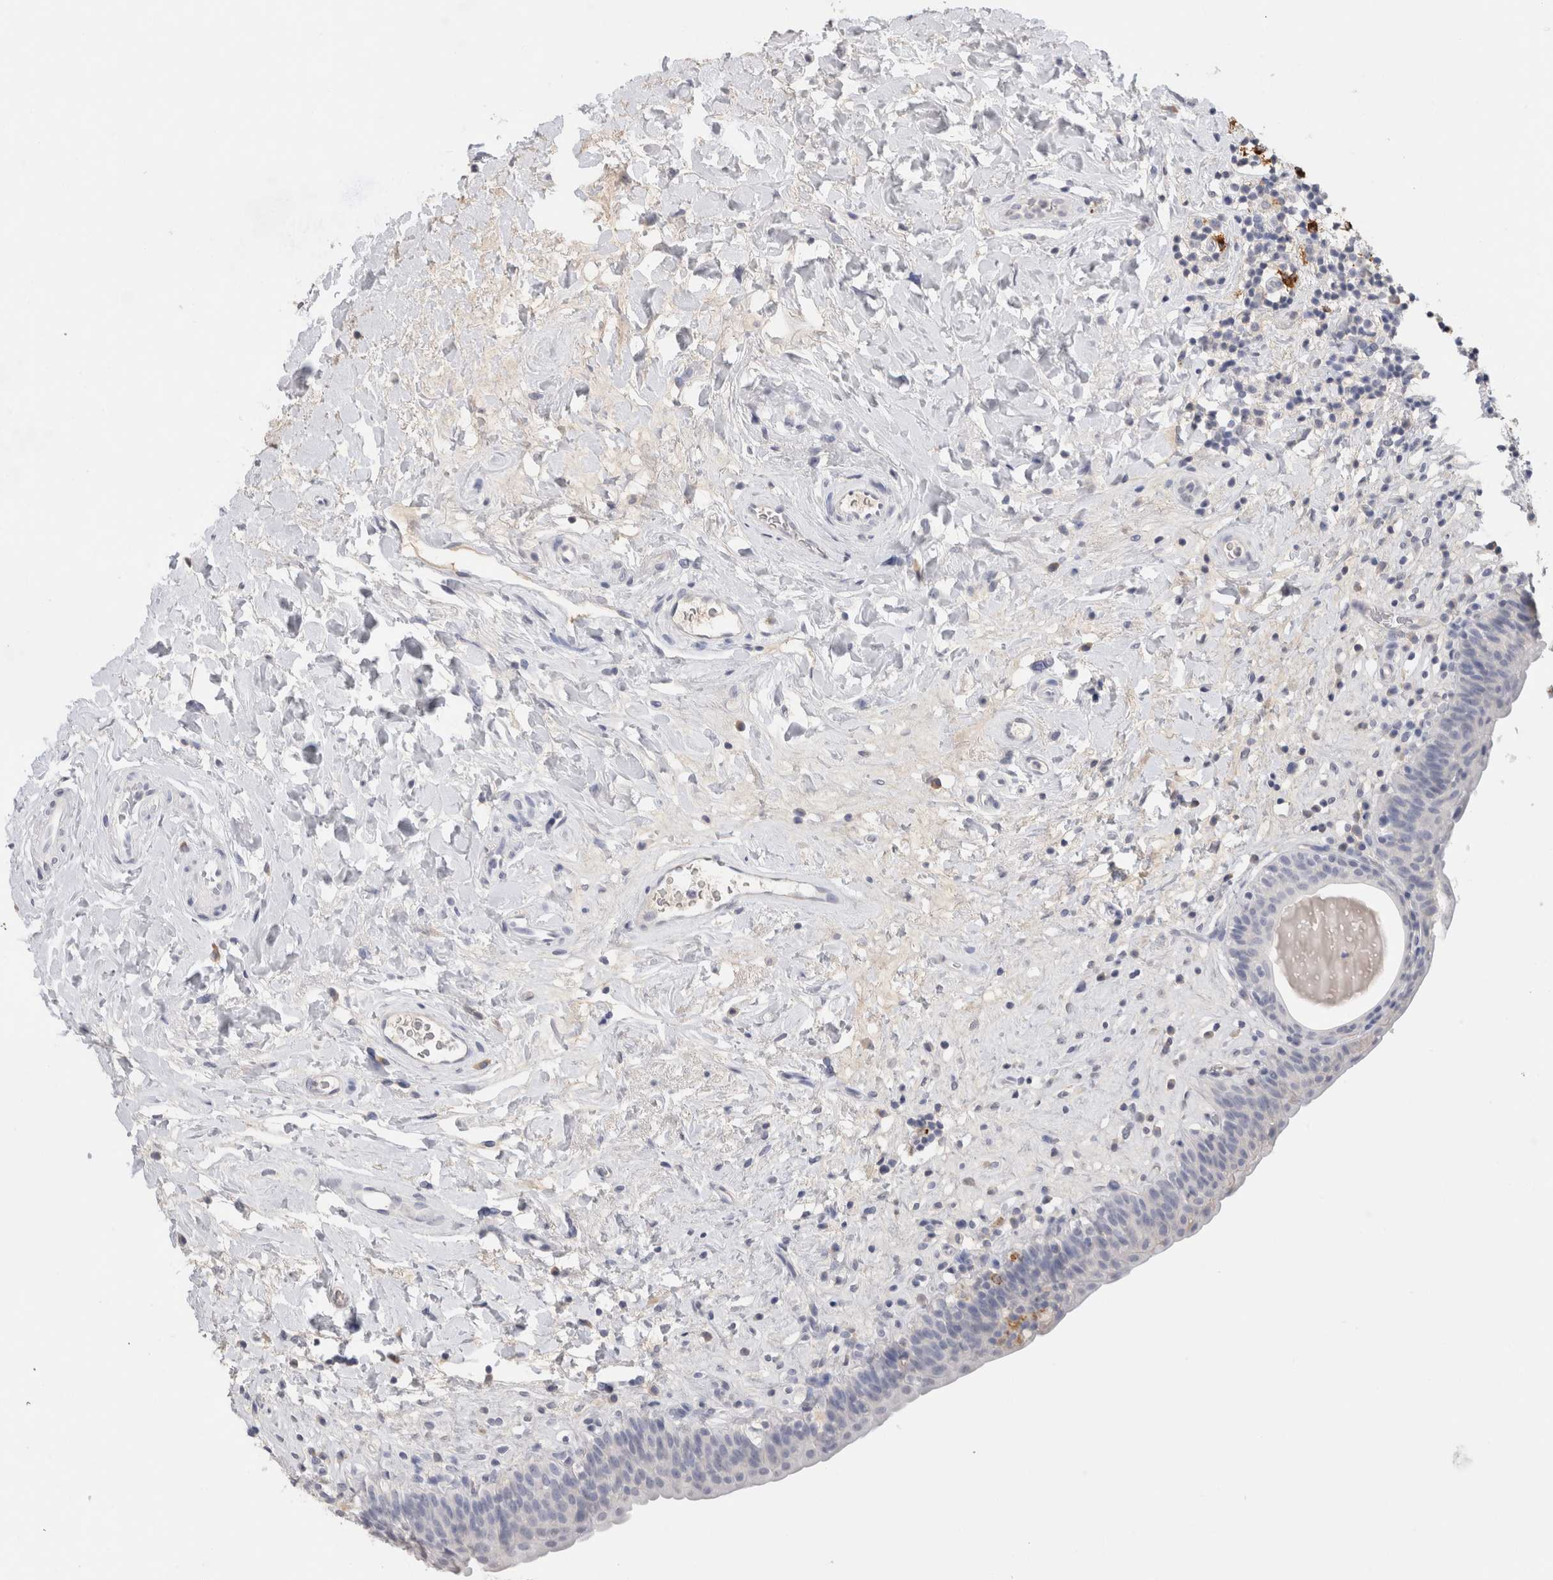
{"staining": {"intensity": "negative", "quantity": "none", "location": "none"}, "tissue": "urinary bladder", "cell_type": "Urothelial cells", "image_type": "normal", "snomed": [{"axis": "morphology", "description": "Normal tissue, NOS"}, {"axis": "topography", "description": "Urinary bladder"}], "caption": "This is an immunohistochemistry histopathology image of normal urinary bladder. There is no expression in urothelial cells.", "gene": "LAMP3", "patient": {"sex": "male", "age": 83}}